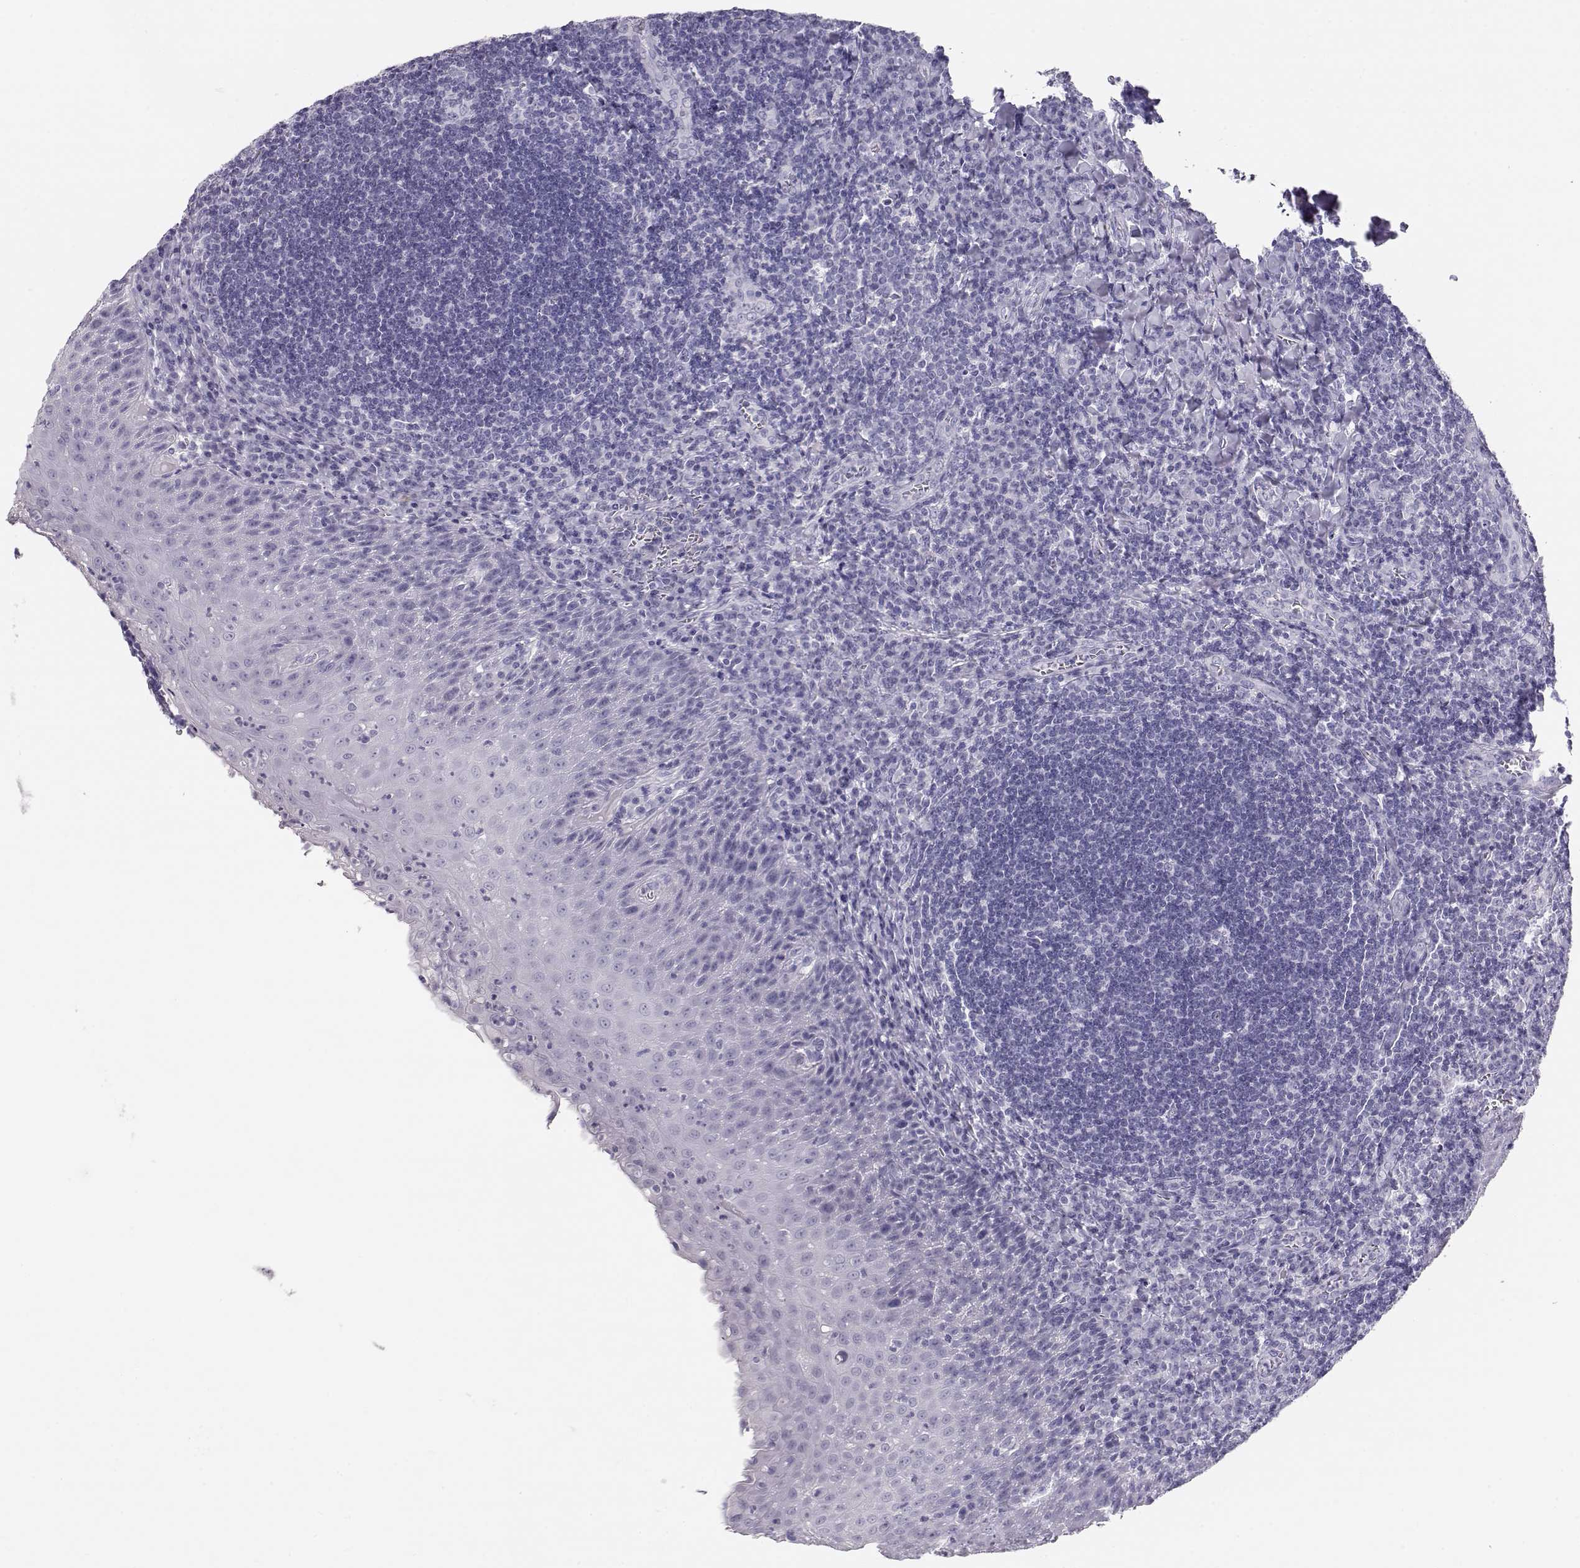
{"staining": {"intensity": "negative", "quantity": "none", "location": "none"}, "tissue": "tonsil", "cell_type": "Germinal center cells", "image_type": "normal", "snomed": [{"axis": "morphology", "description": "Normal tissue, NOS"}, {"axis": "morphology", "description": "Inflammation, NOS"}, {"axis": "topography", "description": "Tonsil"}], "caption": "IHC micrograph of benign tonsil: tonsil stained with DAB (3,3'-diaminobenzidine) reveals no significant protein expression in germinal center cells. (Stains: DAB immunohistochemistry (IHC) with hematoxylin counter stain, Microscopy: brightfield microscopy at high magnification).", "gene": "MAGEC1", "patient": {"sex": "female", "age": 31}}